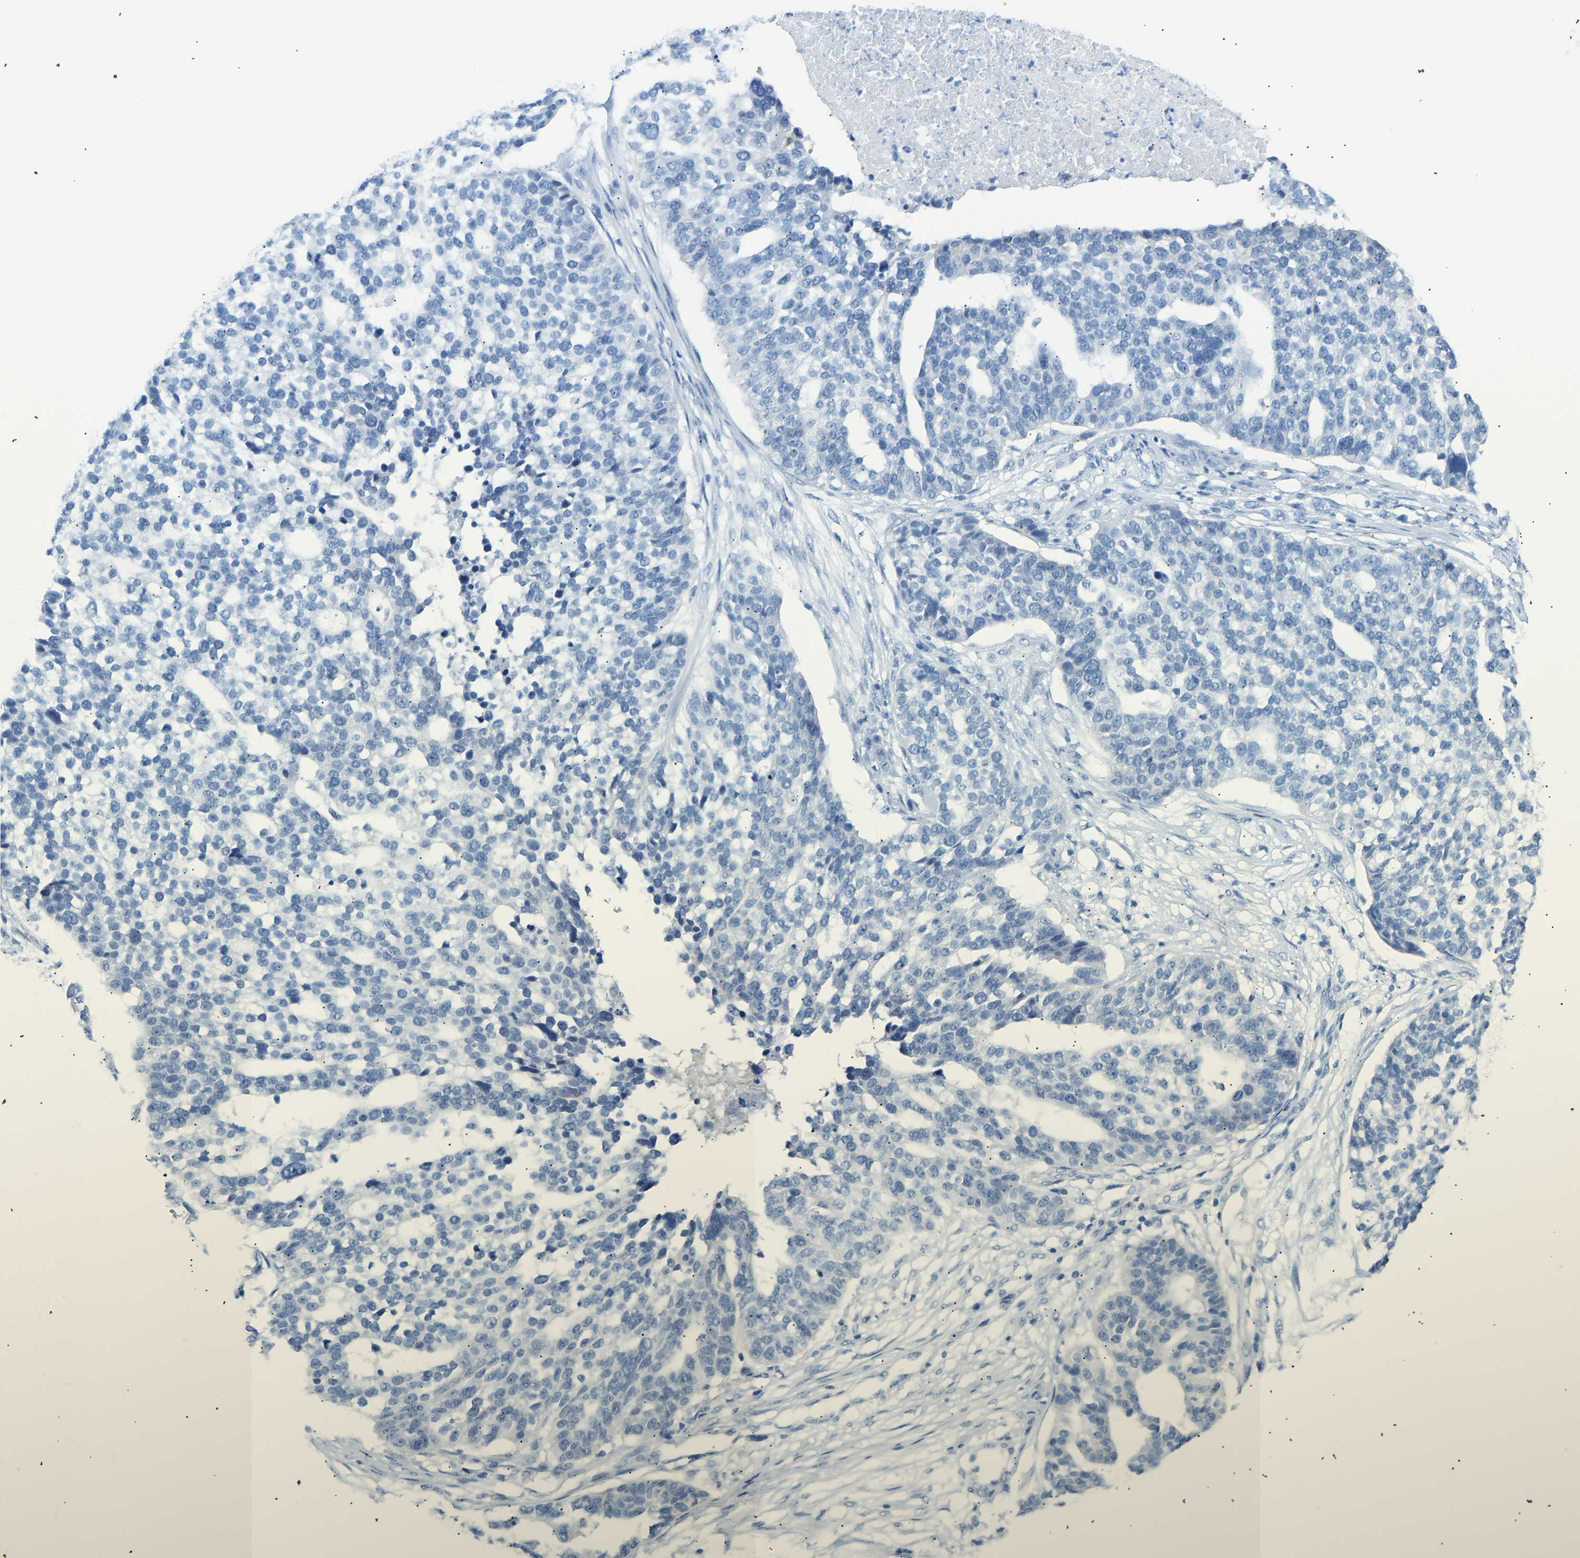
{"staining": {"intensity": "negative", "quantity": "none", "location": "none"}, "tissue": "ovarian cancer", "cell_type": "Tumor cells", "image_type": "cancer", "snomed": [{"axis": "morphology", "description": "Cystadenocarcinoma, serous, NOS"}, {"axis": "topography", "description": "Ovary"}], "caption": "This is an IHC micrograph of human ovarian serous cystadenocarcinoma. There is no staining in tumor cells.", "gene": "PEX1", "patient": {"sex": "female", "age": 59}}